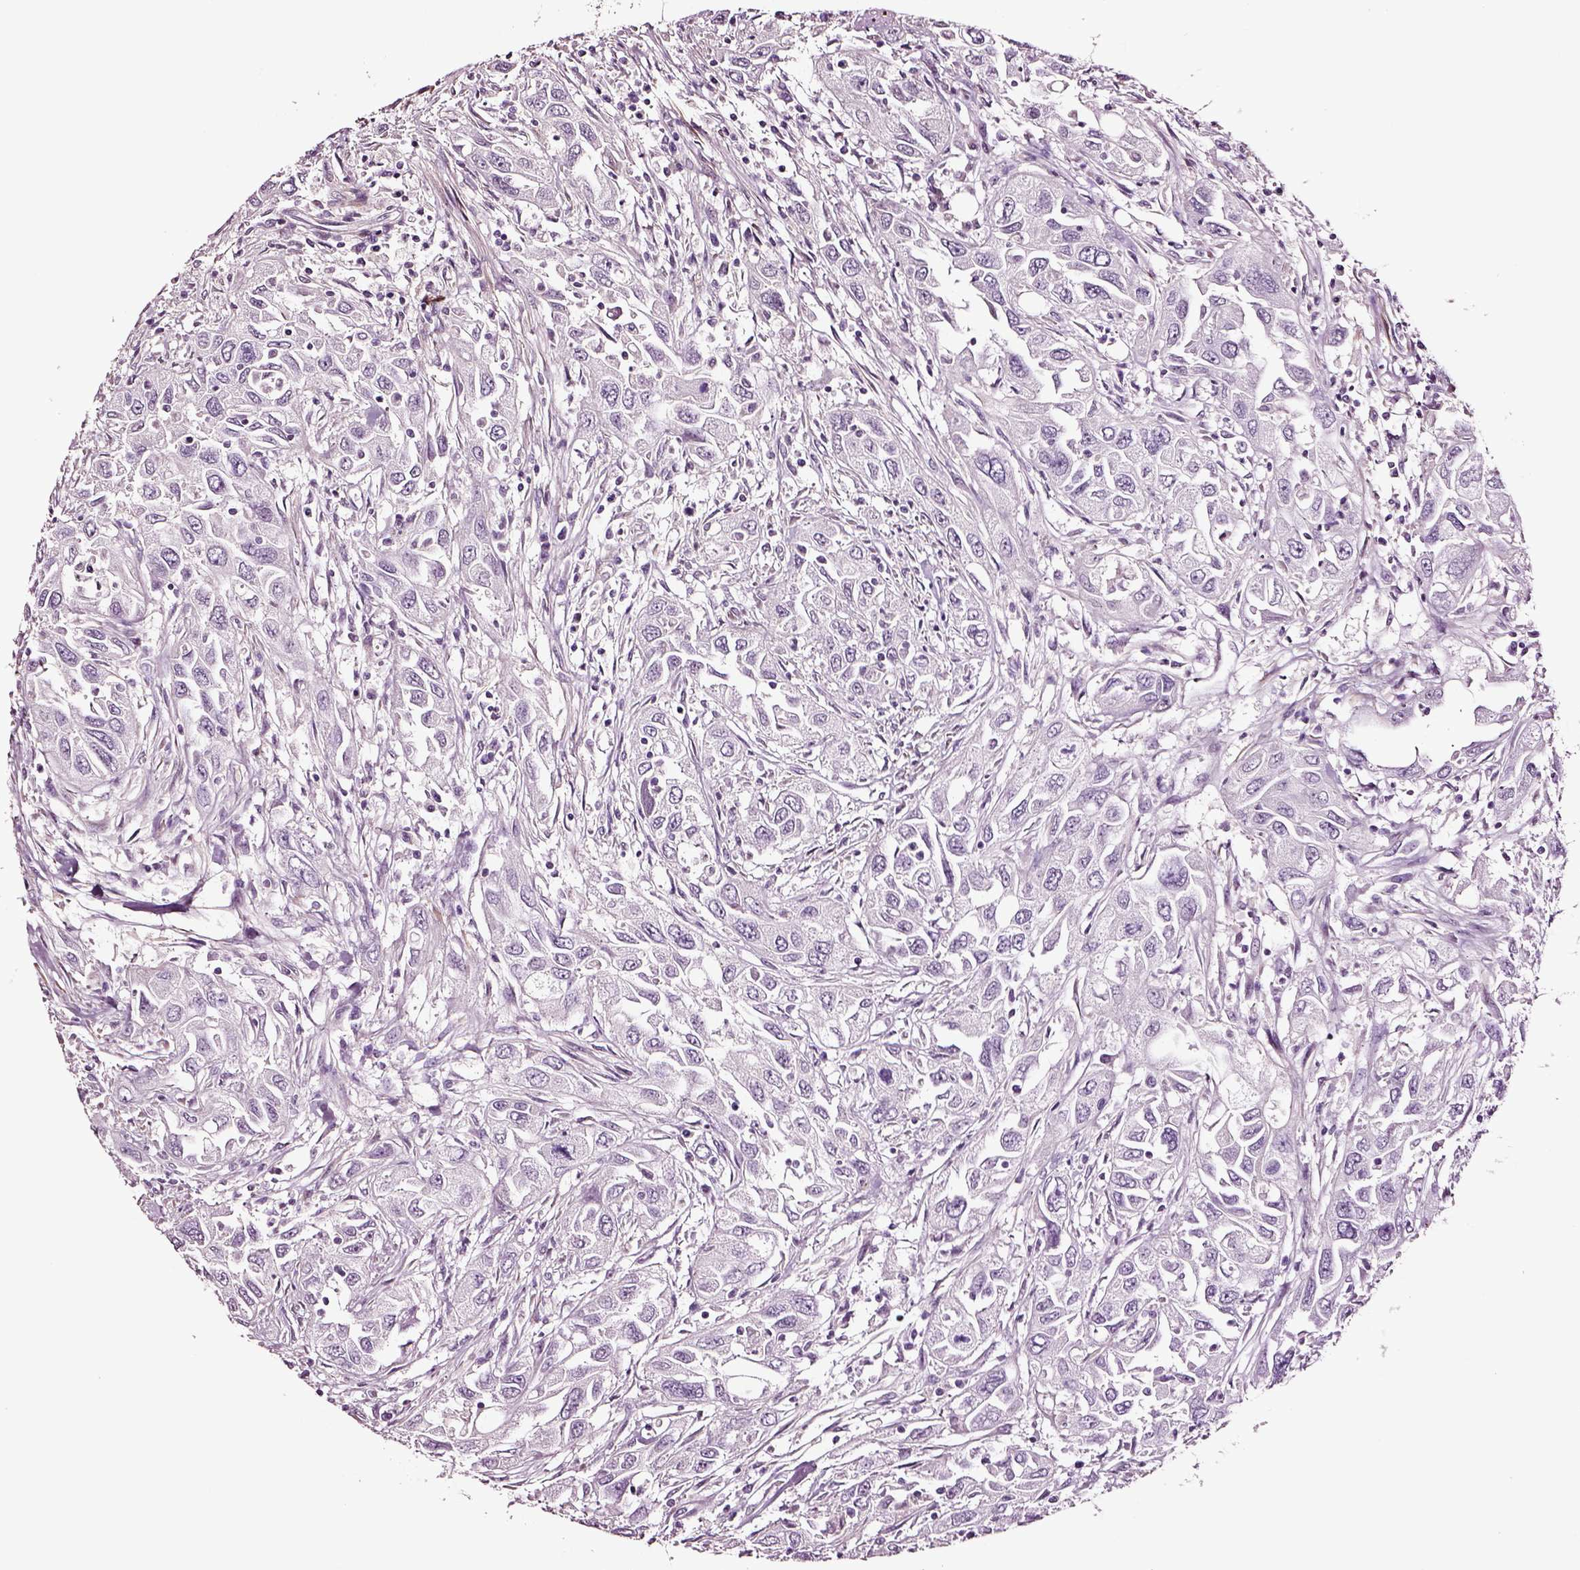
{"staining": {"intensity": "negative", "quantity": "none", "location": "none"}, "tissue": "urothelial cancer", "cell_type": "Tumor cells", "image_type": "cancer", "snomed": [{"axis": "morphology", "description": "Urothelial carcinoma, High grade"}, {"axis": "topography", "description": "Urinary bladder"}], "caption": "Immunohistochemical staining of high-grade urothelial carcinoma exhibits no significant staining in tumor cells.", "gene": "SOX10", "patient": {"sex": "male", "age": 76}}